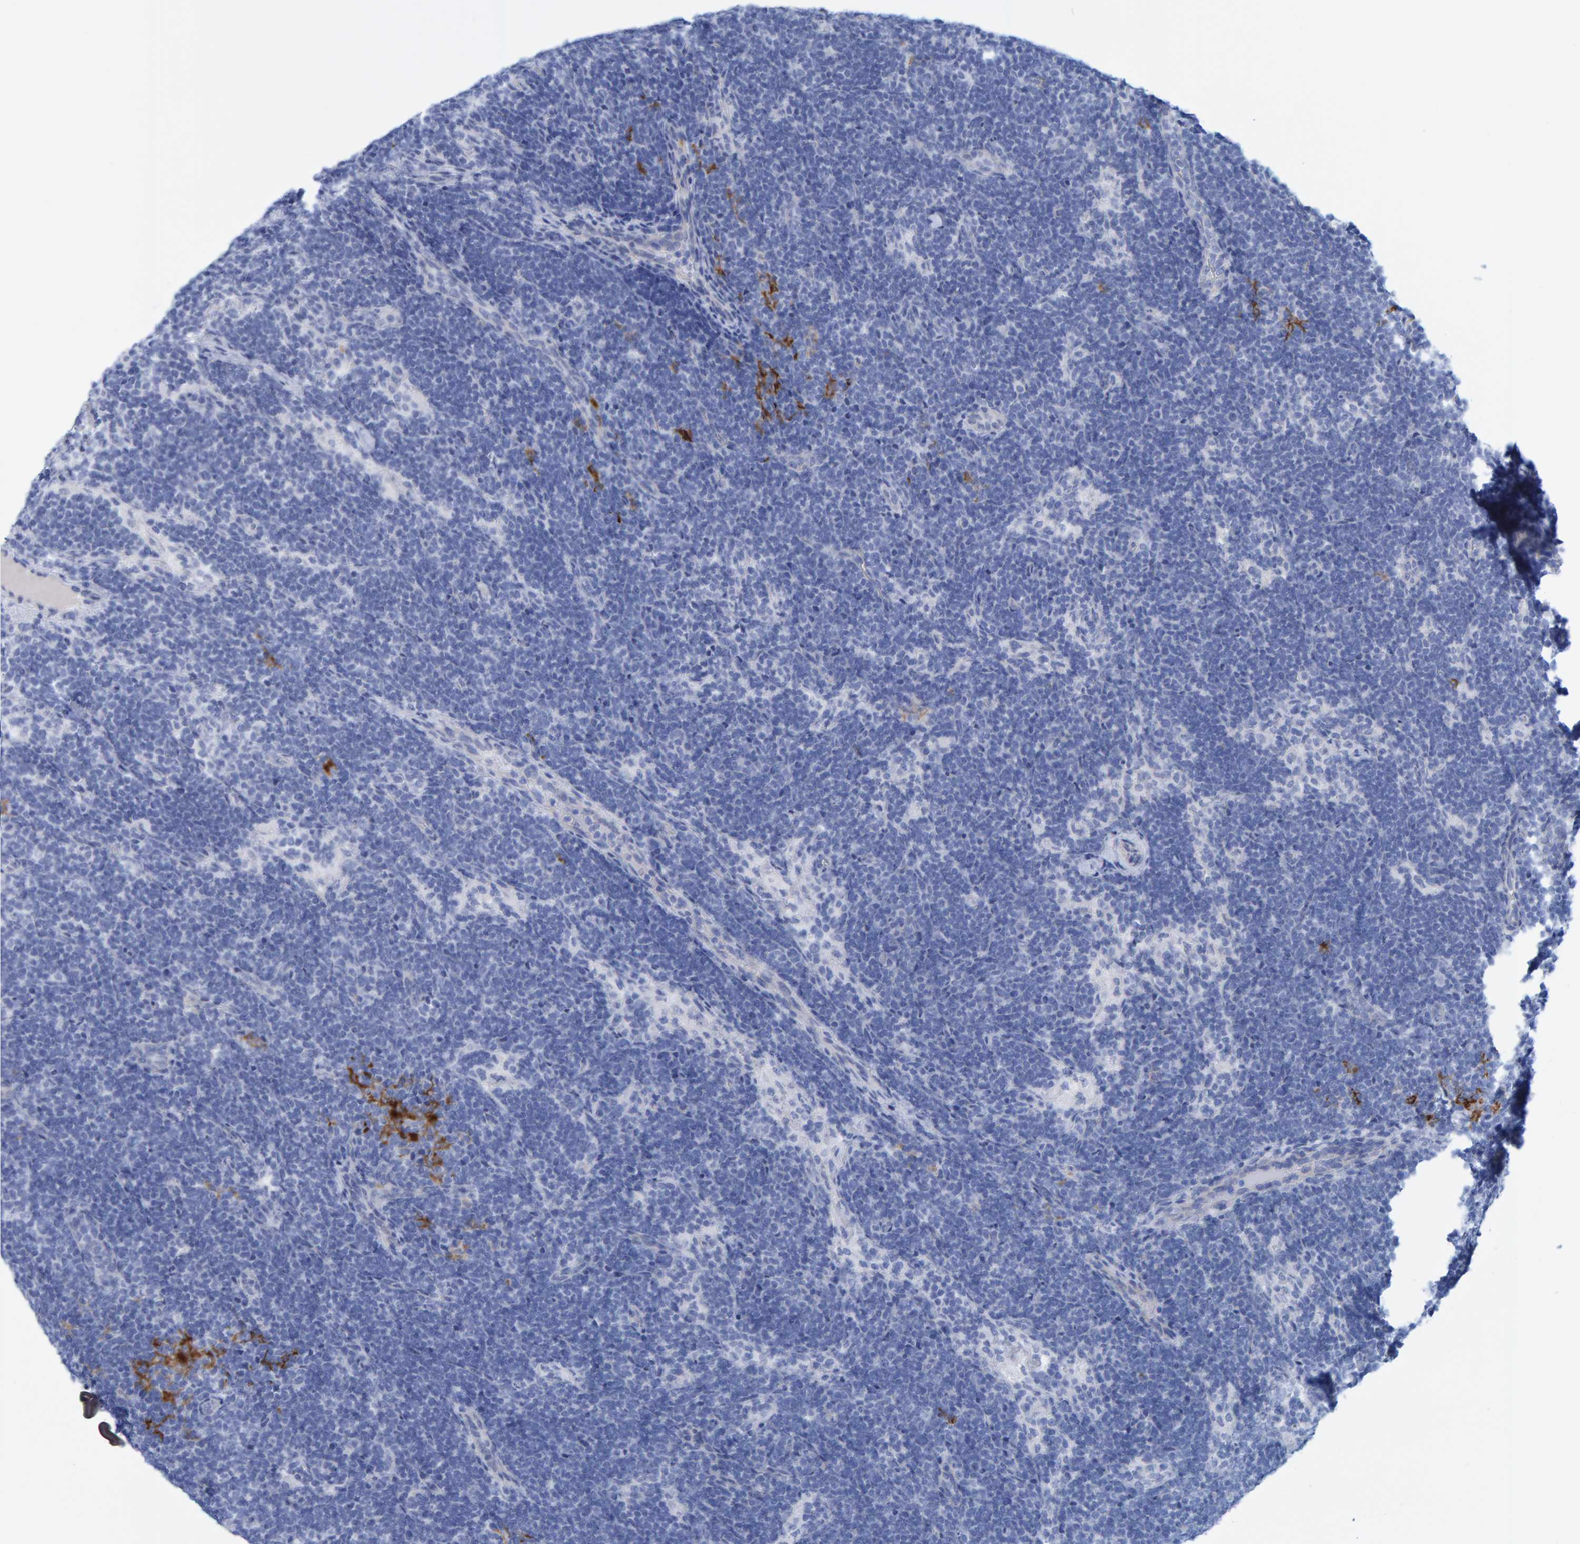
{"staining": {"intensity": "negative", "quantity": "none", "location": "none"}, "tissue": "lymph node", "cell_type": "Germinal center cells", "image_type": "normal", "snomed": [{"axis": "morphology", "description": "Normal tissue, NOS"}, {"axis": "topography", "description": "Lymph node"}], "caption": "DAB (3,3'-diaminobenzidine) immunohistochemical staining of benign human lymph node demonstrates no significant staining in germinal center cells. Brightfield microscopy of immunohistochemistry (IHC) stained with DAB (brown) and hematoxylin (blue), captured at high magnification.", "gene": "JAKMIP3", "patient": {"sex": "female", "age": 22}}